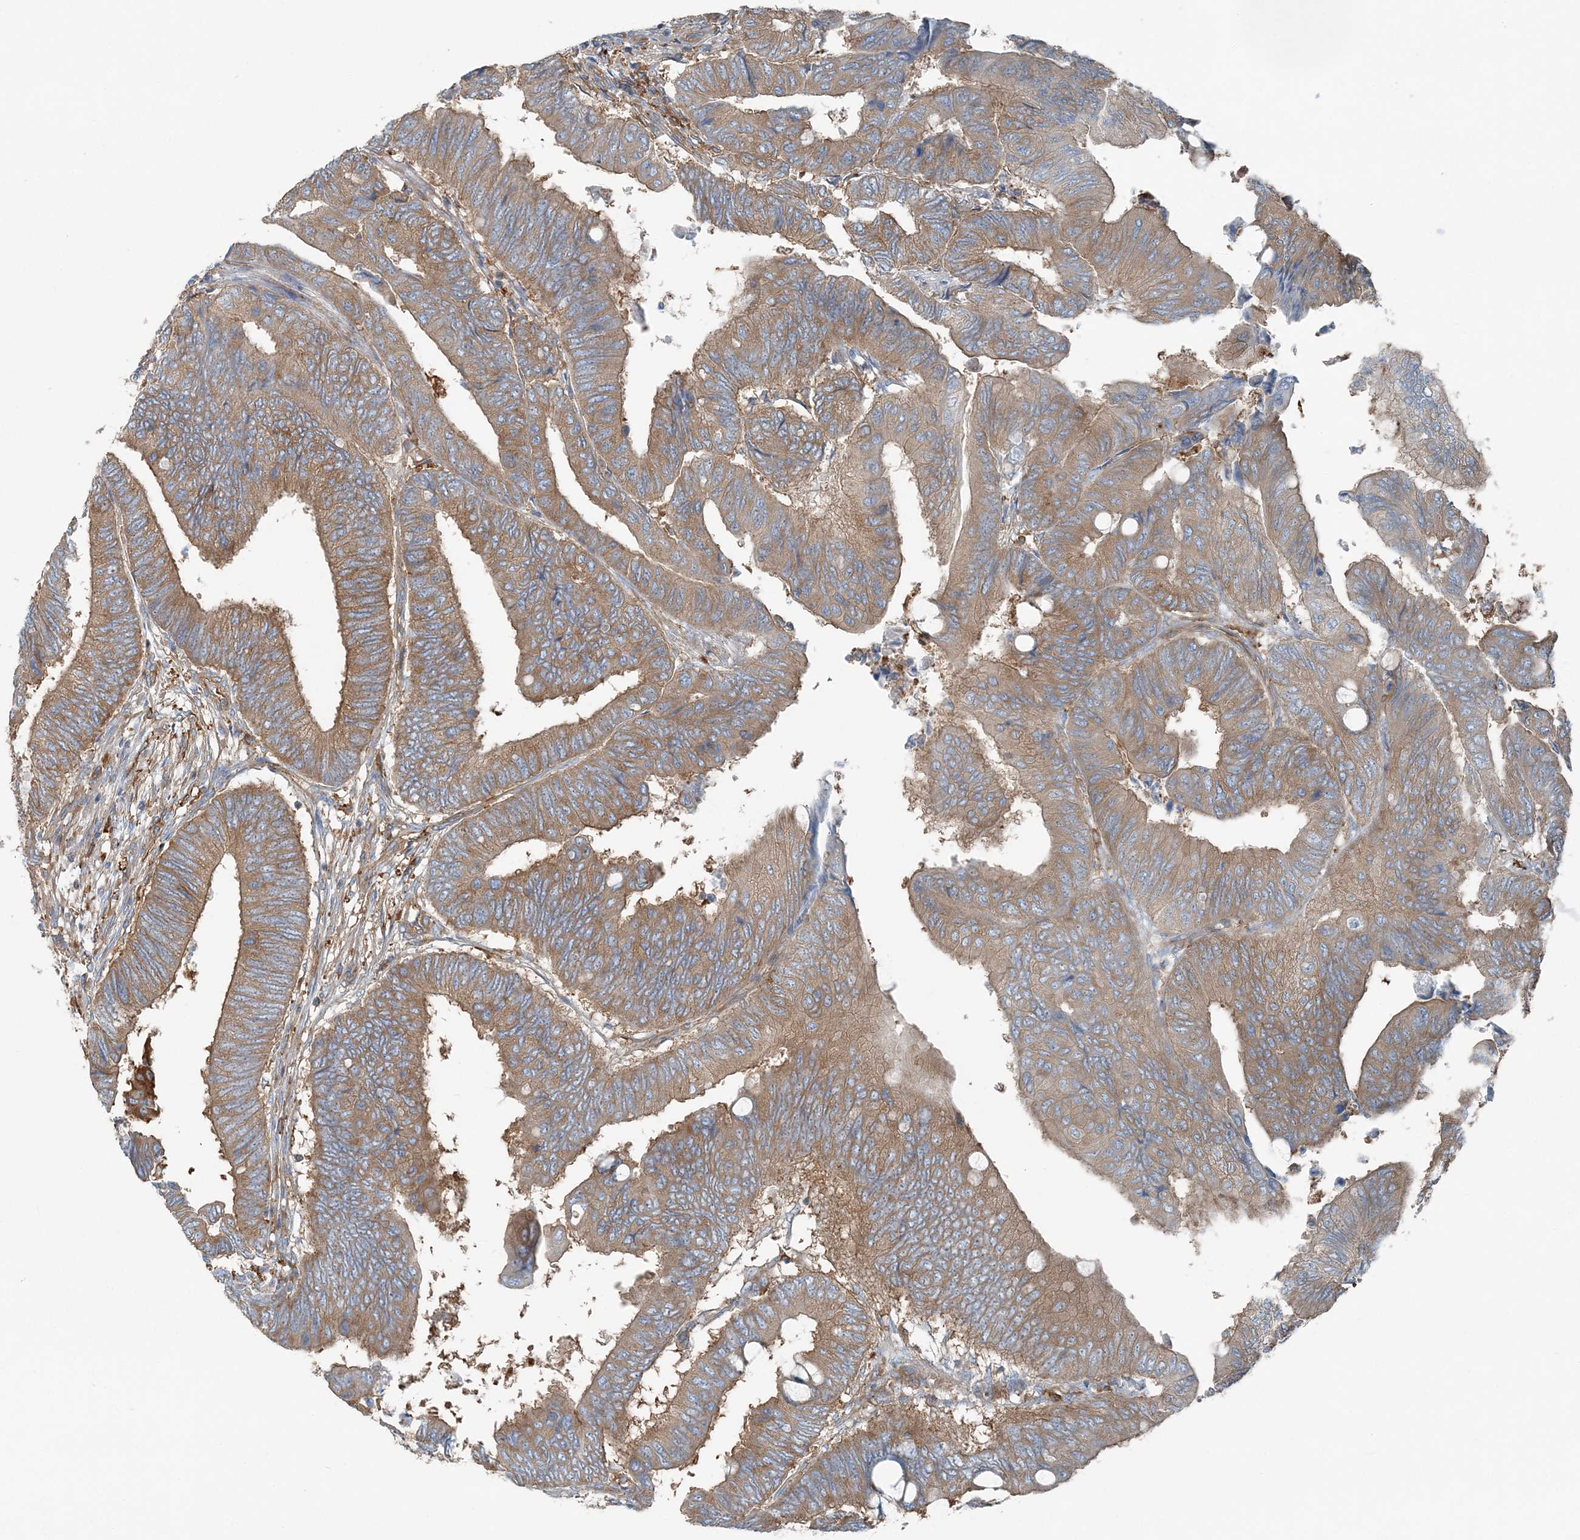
{"staining": {"intensity": "moderate", "quantity": ">75%", "location": "cytoplasmic/membranous"}, "tissue": "colorectal cancer", "cell_type": "Tumor cells", "image_type": "cancer", "snomed": [{"axis": "morphology", "description": "Normal tissue, NOS"}, {"axis": "morphology", "description": "Adenocarcinoma, NOS"}, {"axis": "topography", "description": "Rectum"}, {"axis": "topography", "description": "Peripheral nerve tissue"}], "caption": "Colorectal adenocarcinoma was stained to show a protein in brown. There is medium levels of moderate cytoplasmic/membranous positivity in approximately >75% of tumor cells.", "gene": "SNX2", "patient": {"sex": "male", "age": 92}}